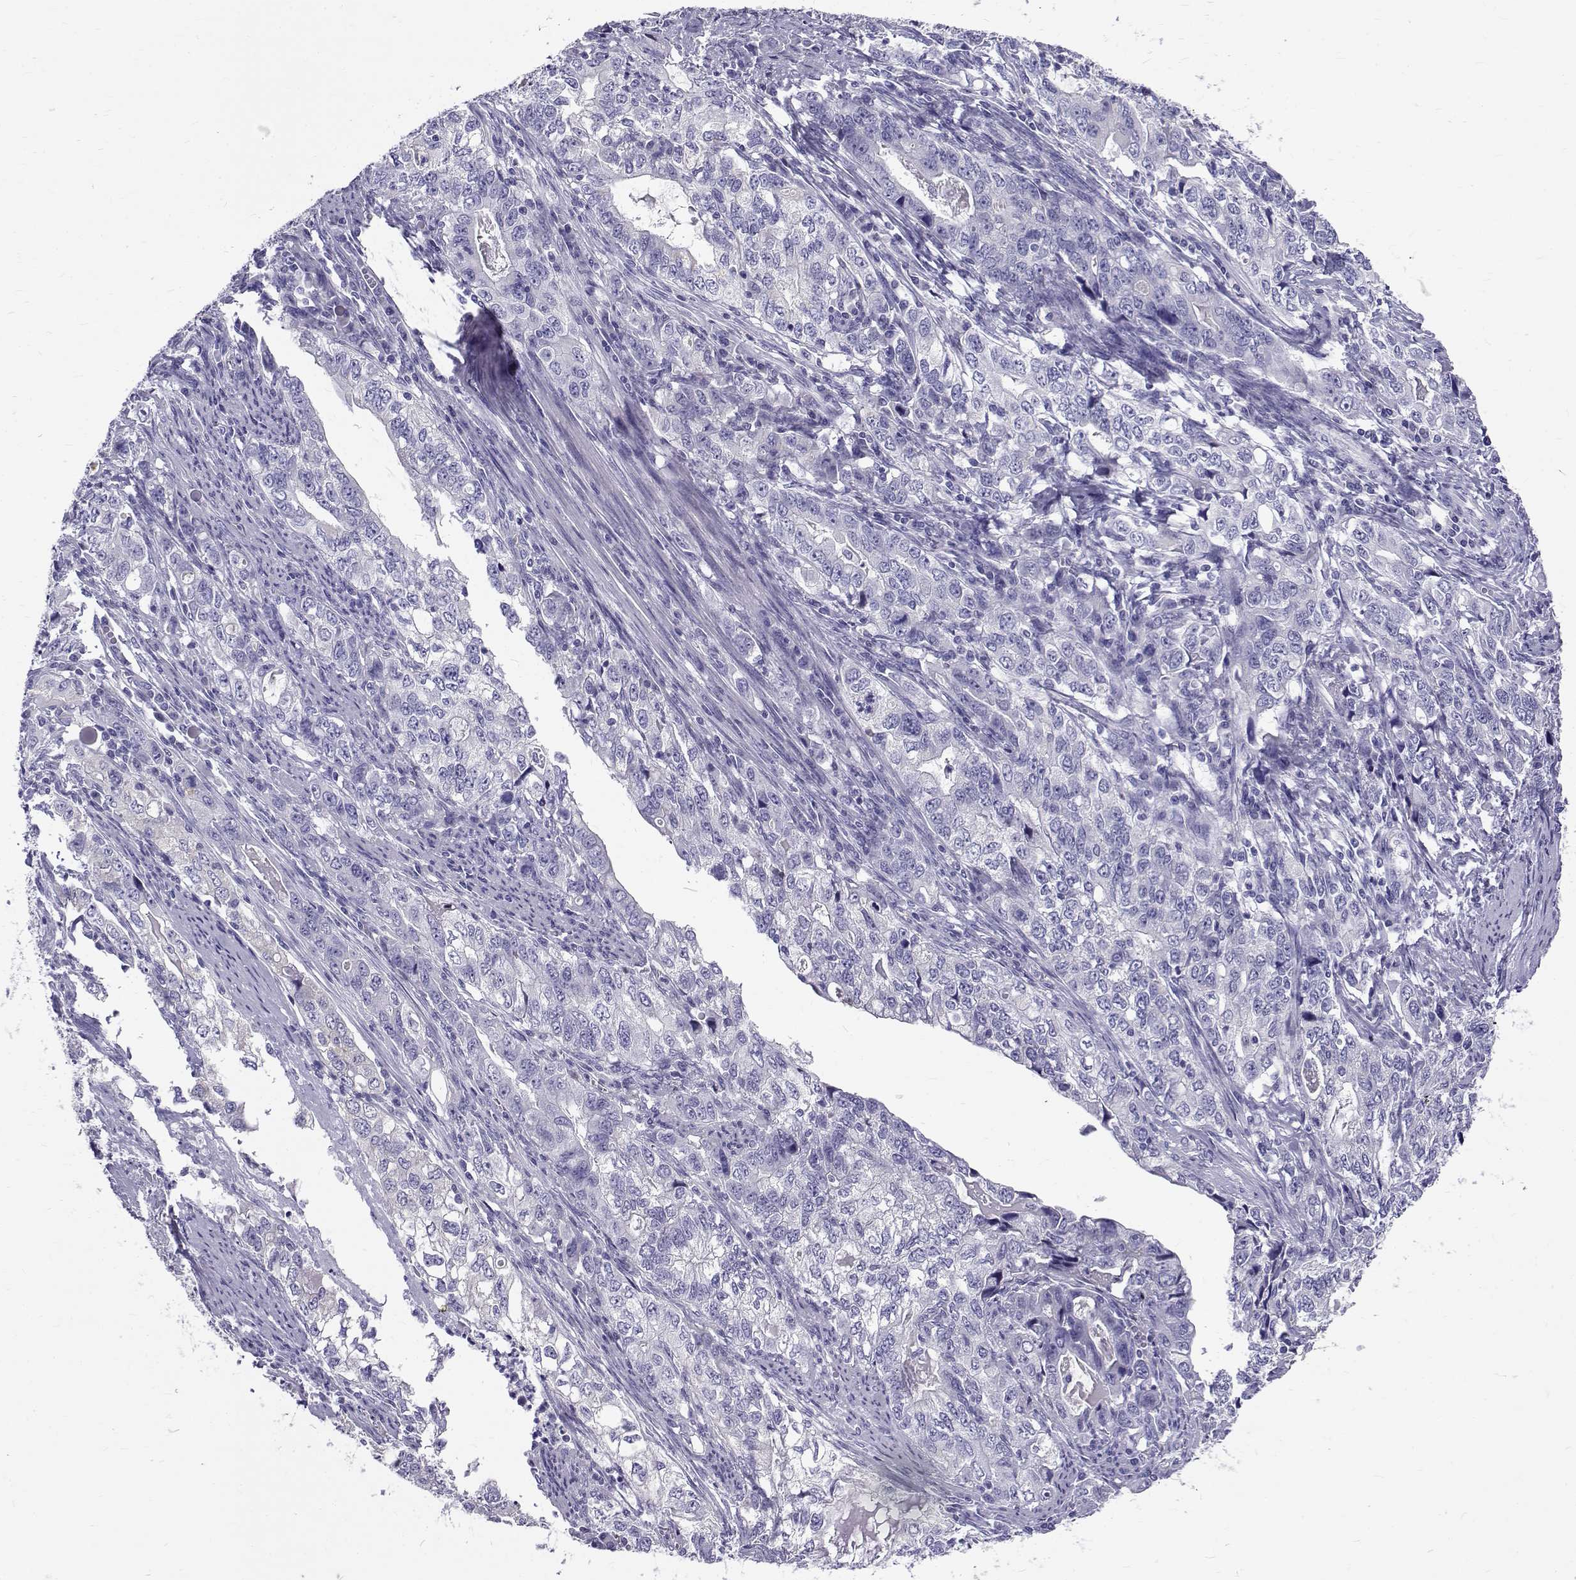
{"staining": {"intensity": "negative", "quantity": "none", "location": "none"}, "tissue": "stomach cancer", "cell_type": "Tumor cells", "image_type": "cancer", "snomed": [{"axis": "morphology", "description": "Adenocarcinoma, NOS"}, {"axis": "topography", "description": "Stomach, lower"}], "caption": "IHC micrograph of stomach cancer stained for a protein (brown), which demonstrates no expression in tumor cells.", "gene": "IGSF1", "patient": {"sex": "female", "age": 72}}